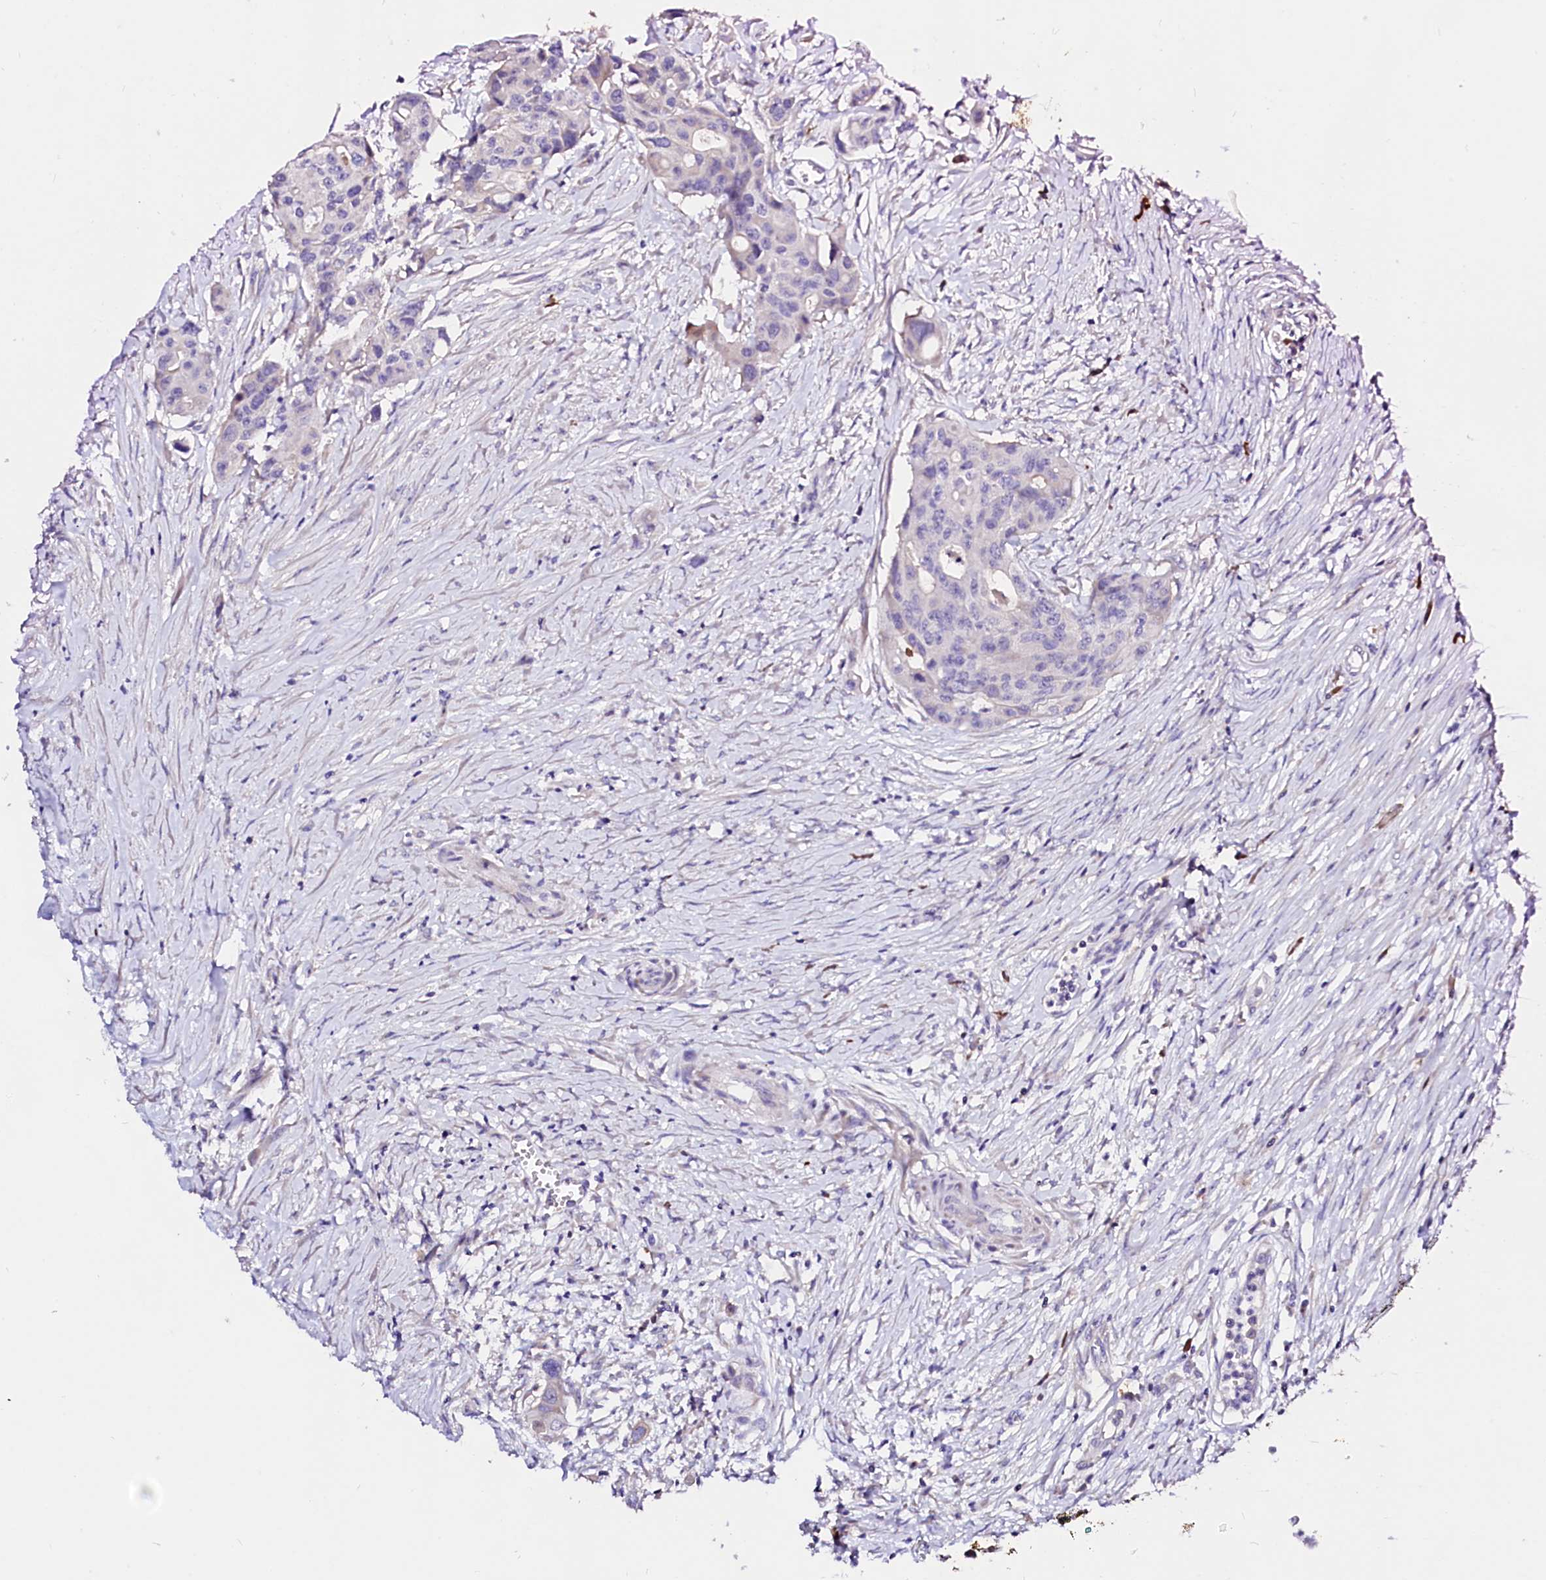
{"staining": {"intensity": "negative", "quantity": "none", "location": "none"}, "tissue": "colorectal cancer", "cell_type": "Tumor cells", "image_type": "cancer", "snomed": [{"axis": "morphology", "description": "Adenocarcinoma, NOS"}, {"axis": "topography", "description": "Colon"}], "caption": "This is an IHC photomicrograph of colorectal cancer (adenocarcinoma). There is no expression in tumor cells.", "gene": "BTBD16", "patient": {"sex": "male", "age": 77}}